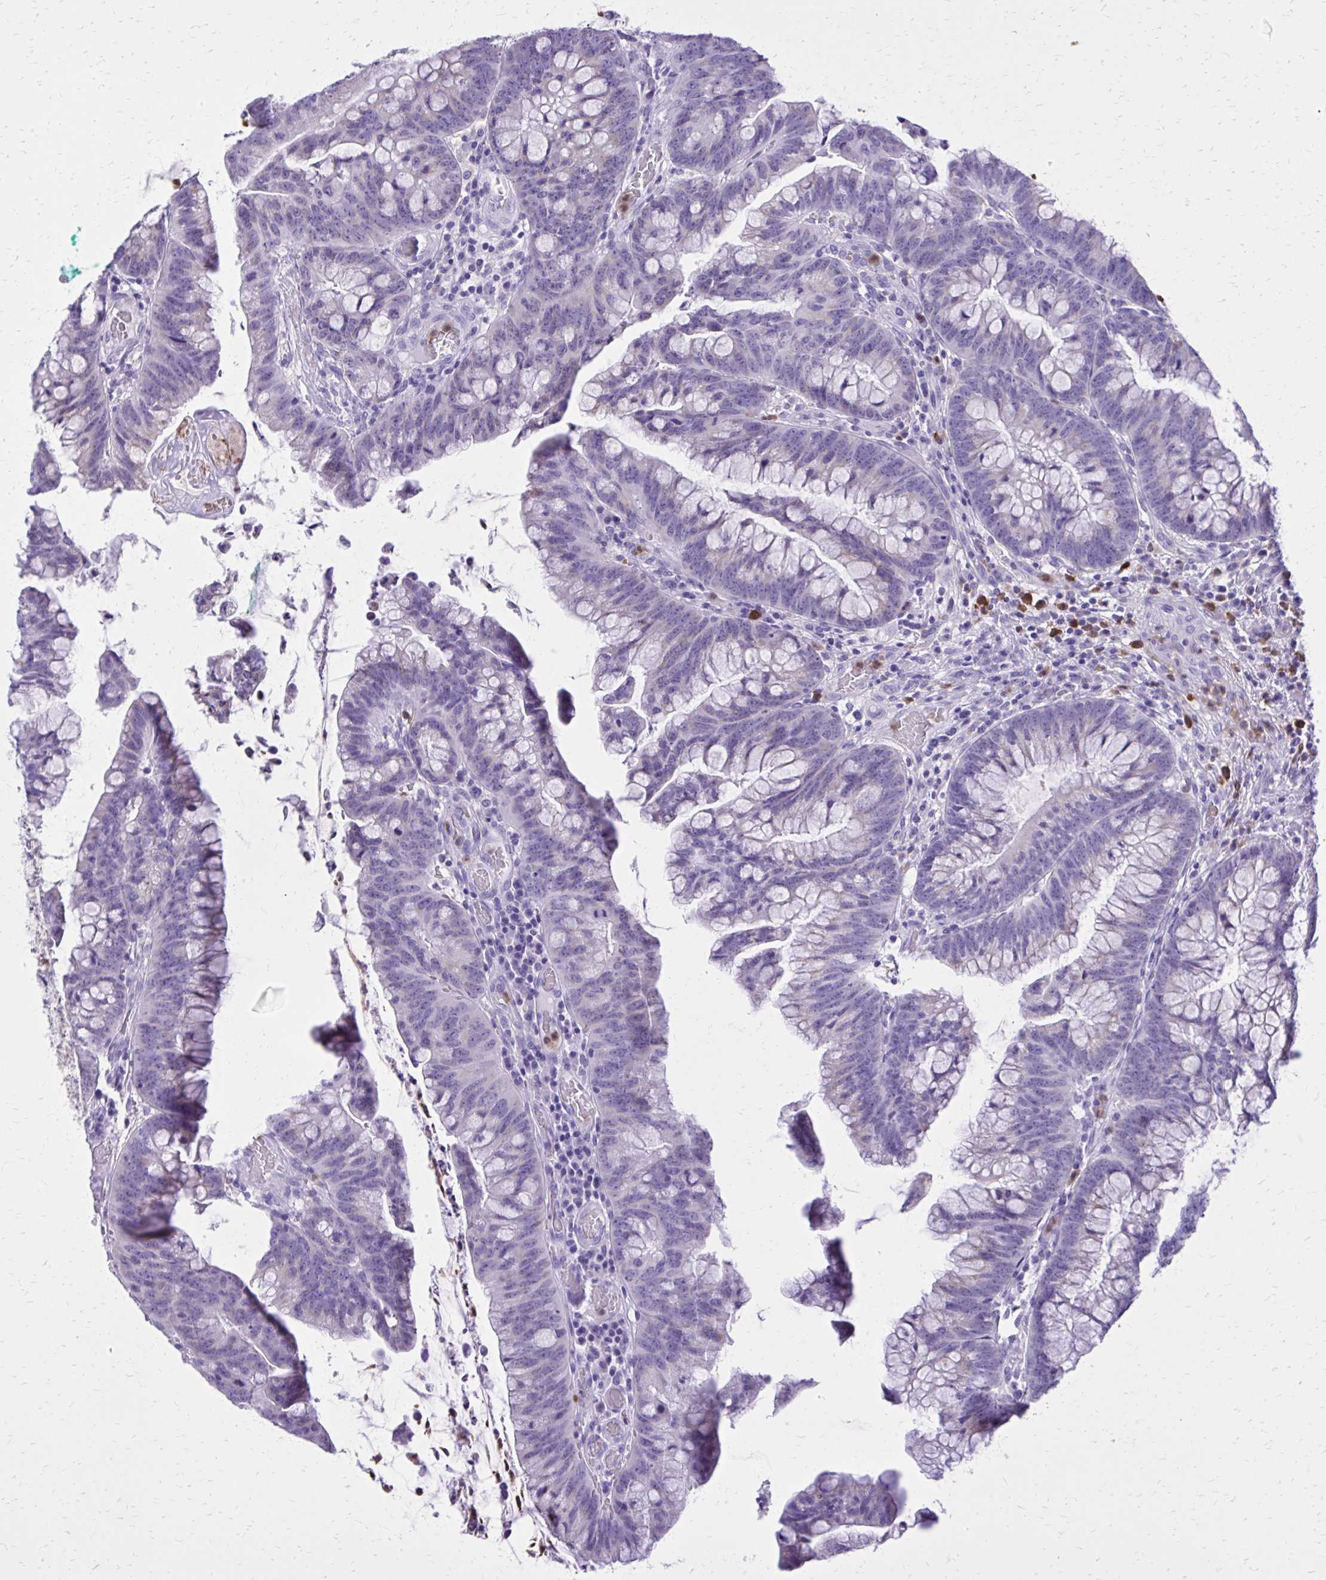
{"staining": {"intensity": "negative", "quantity": "none", "location": "none"}, "tissue": "colorectal cancer", "cell_type": "Tumor cells", "image_type": "cancer", "snomed": [{"axis": "morphology", "description": "Adenocarcinoma, NOS"}, {"axis": "topography", "description": "Colon"}], "caption": "Histopathology image shows no protein staining in tumor cells of colorectal cancer (adenocarcinoma) tissue. The staining is performed using DAB (3,3'-diaminobenzidine) brown chromogen with nuclei counter-stained in using hematoxylin.", "gene": "CAT", "patient": {"sex": "male", "age": 62}}